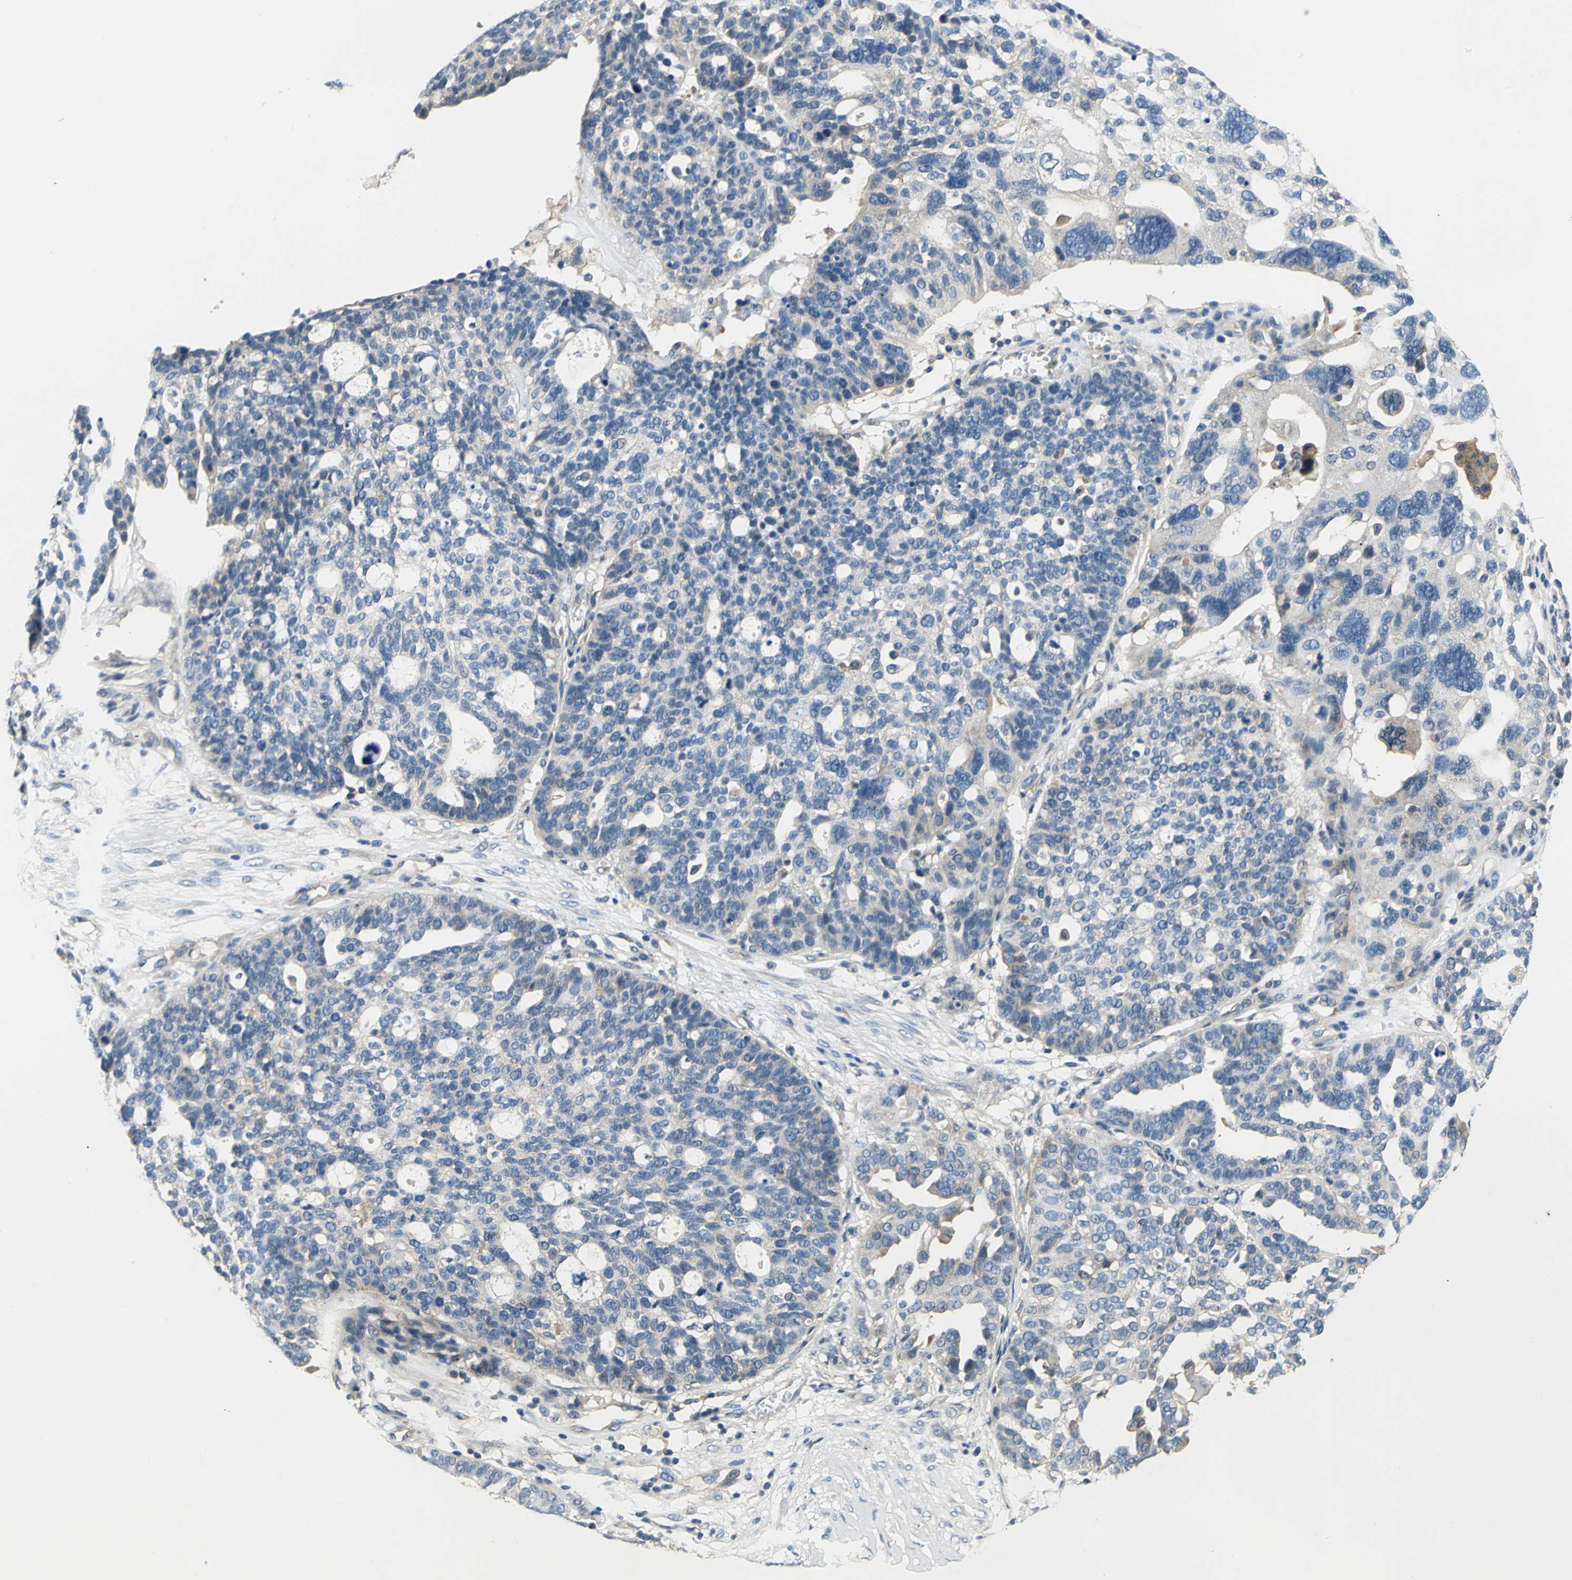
{"staining": {"intensity": "weak", "quantity": "25%-75%", "location": "cytoplasmic/membranous"}, "tissue": "ovarian cancer", "cell_type": "Tumor cells", "image_type": "cancer", "snomed": [{"axis": "morphology", "description": "Cystadenocarcinoma, serous, NOS"}, {"axis": "topography", "description": "Ovary"}], "caption": "Immunohistochemistry of human ovarian serous cystadenocarcinoma reveals low levels of weak cytoplasmic/membranous staining in approximately 25%-75% of tumor cells. (DAB (3,3'-diaminobenzidine) IHC with brightfield microscopy, high magnification).", "gene": "DDX3Y", "patient": {"sex": "female", "age": 59}}